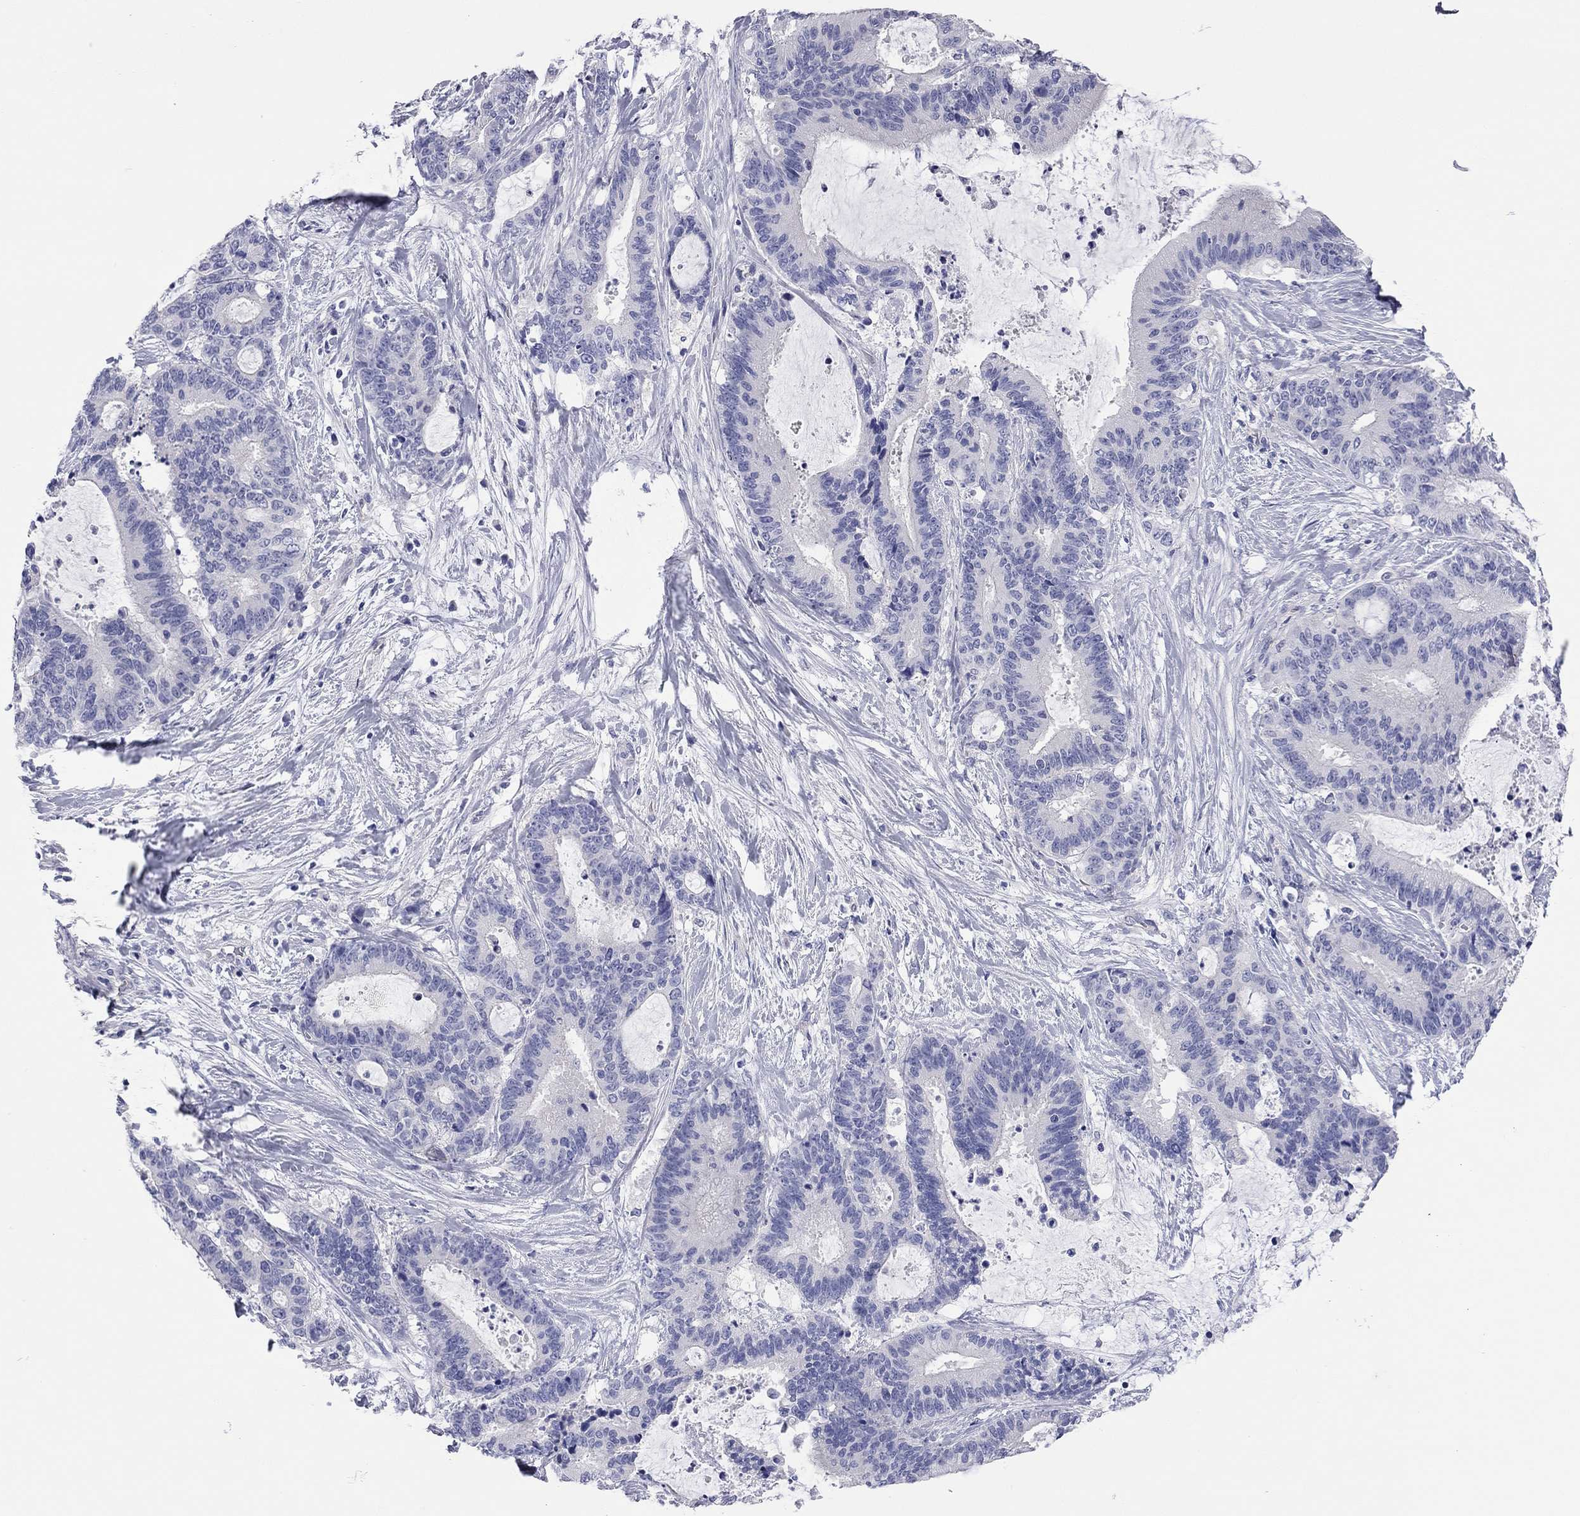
{"staining": {"intensity": "negative", "quantity": "none", "location": "none"}, "tissue": "liver cancer", "cell_type": "Tumor cells", "image_type": "cancer", "snomed": [{"axis": "morphology", "description": "Cholangiocarcinoma"}, {"axis": "topography", "description": "Liver"}], "caption": "Liver cancer was stained to show a protein in brown. There is no significant positivity in tumor cells. (Stains: DAB IHC with hematoxylin counter stain, Microscopy: brightfield microscopy at high magnification).", "gene": "TMEM221", "patient": {"sex": "female", "age": 73}}